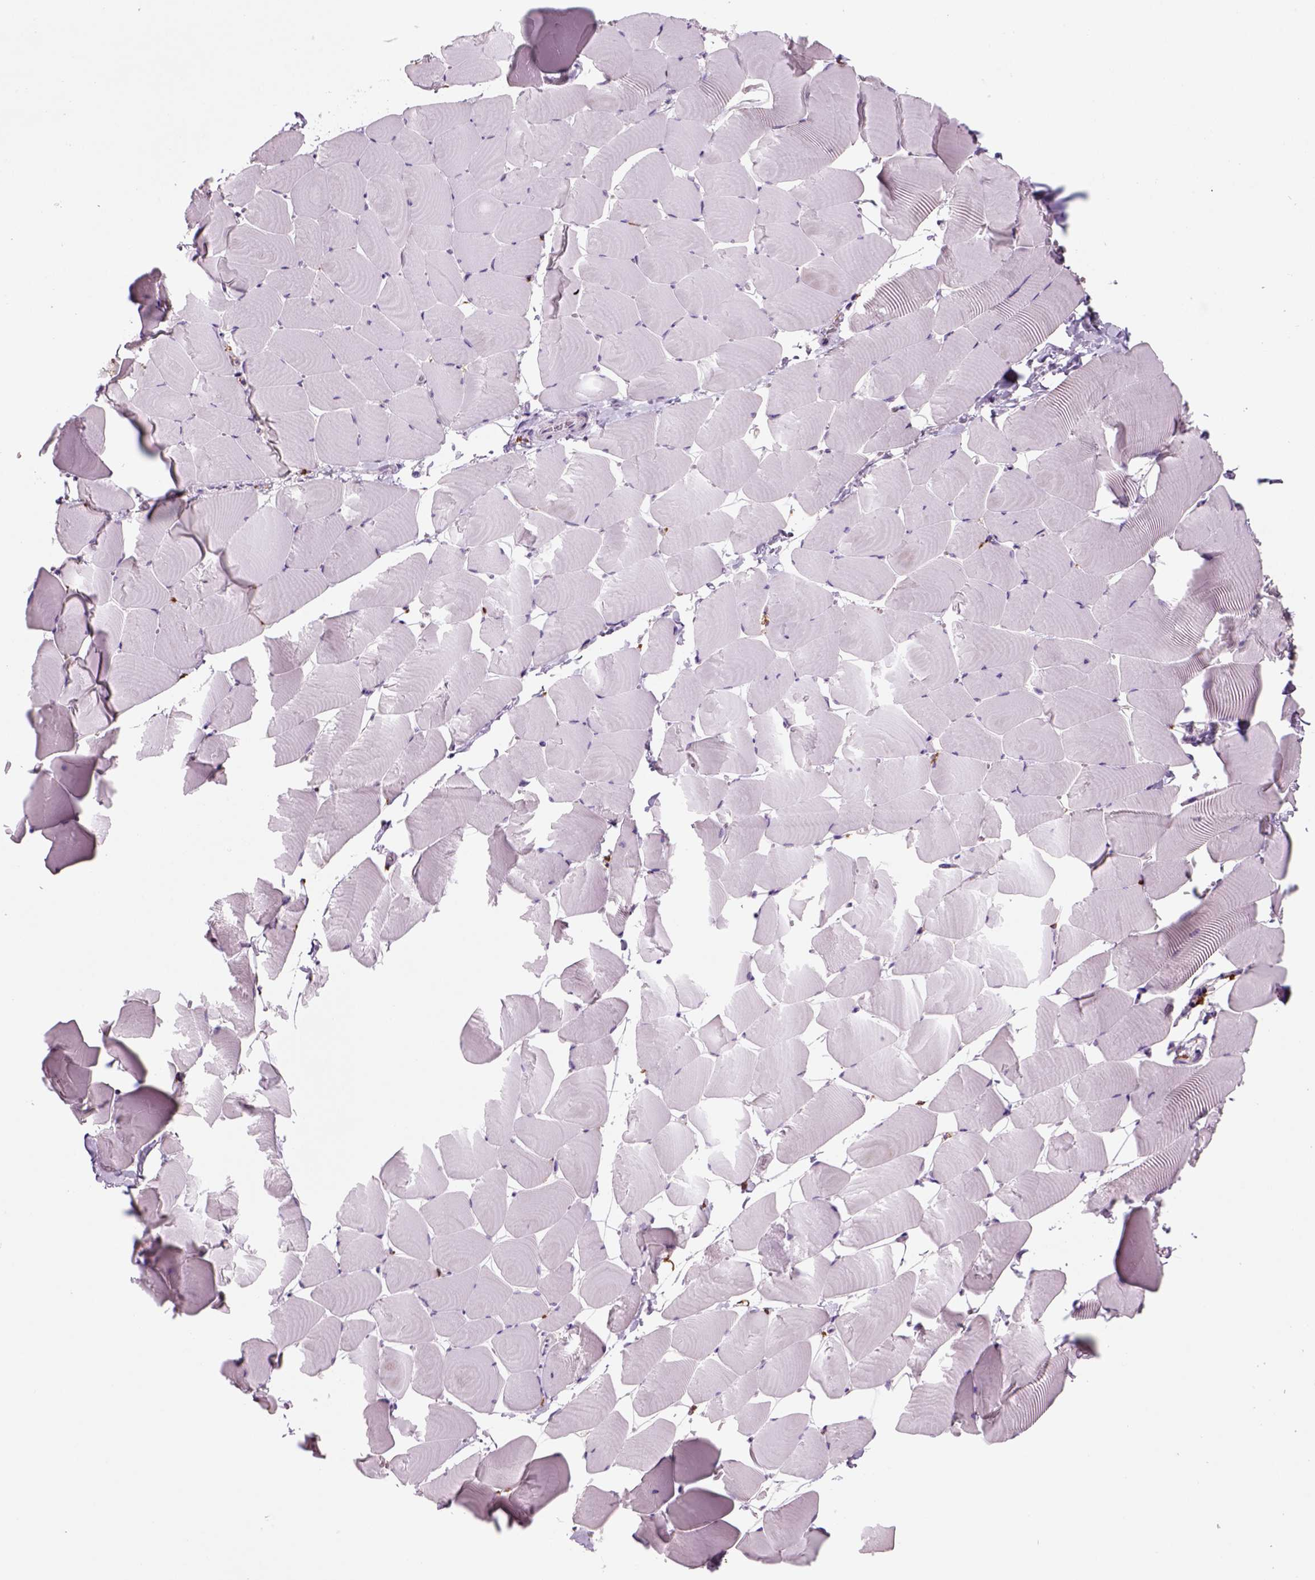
{"staining": {"intensity": "negative", "quantity": "none", "location": "none"}, "tissue": "skeletal muscle", "cell_type": "Myocytes", "image_type": "normal", "snomed": [{"axis": "morphology", "description": "Normal tissue, NOS"}, {"axis": "topography", "description": "Skeletal muscle"}], "caption": "Immunohistochemistry (IHC) image of normal skeletal muscle: human skeletal muscle stained with DAB displays no significant protein expression in myocytes. (Immunohistochemistry (IHC), brightfield microscopy, high magnification).", "gene": "CD14", "patient": {"sex": "male", "age": 25}}